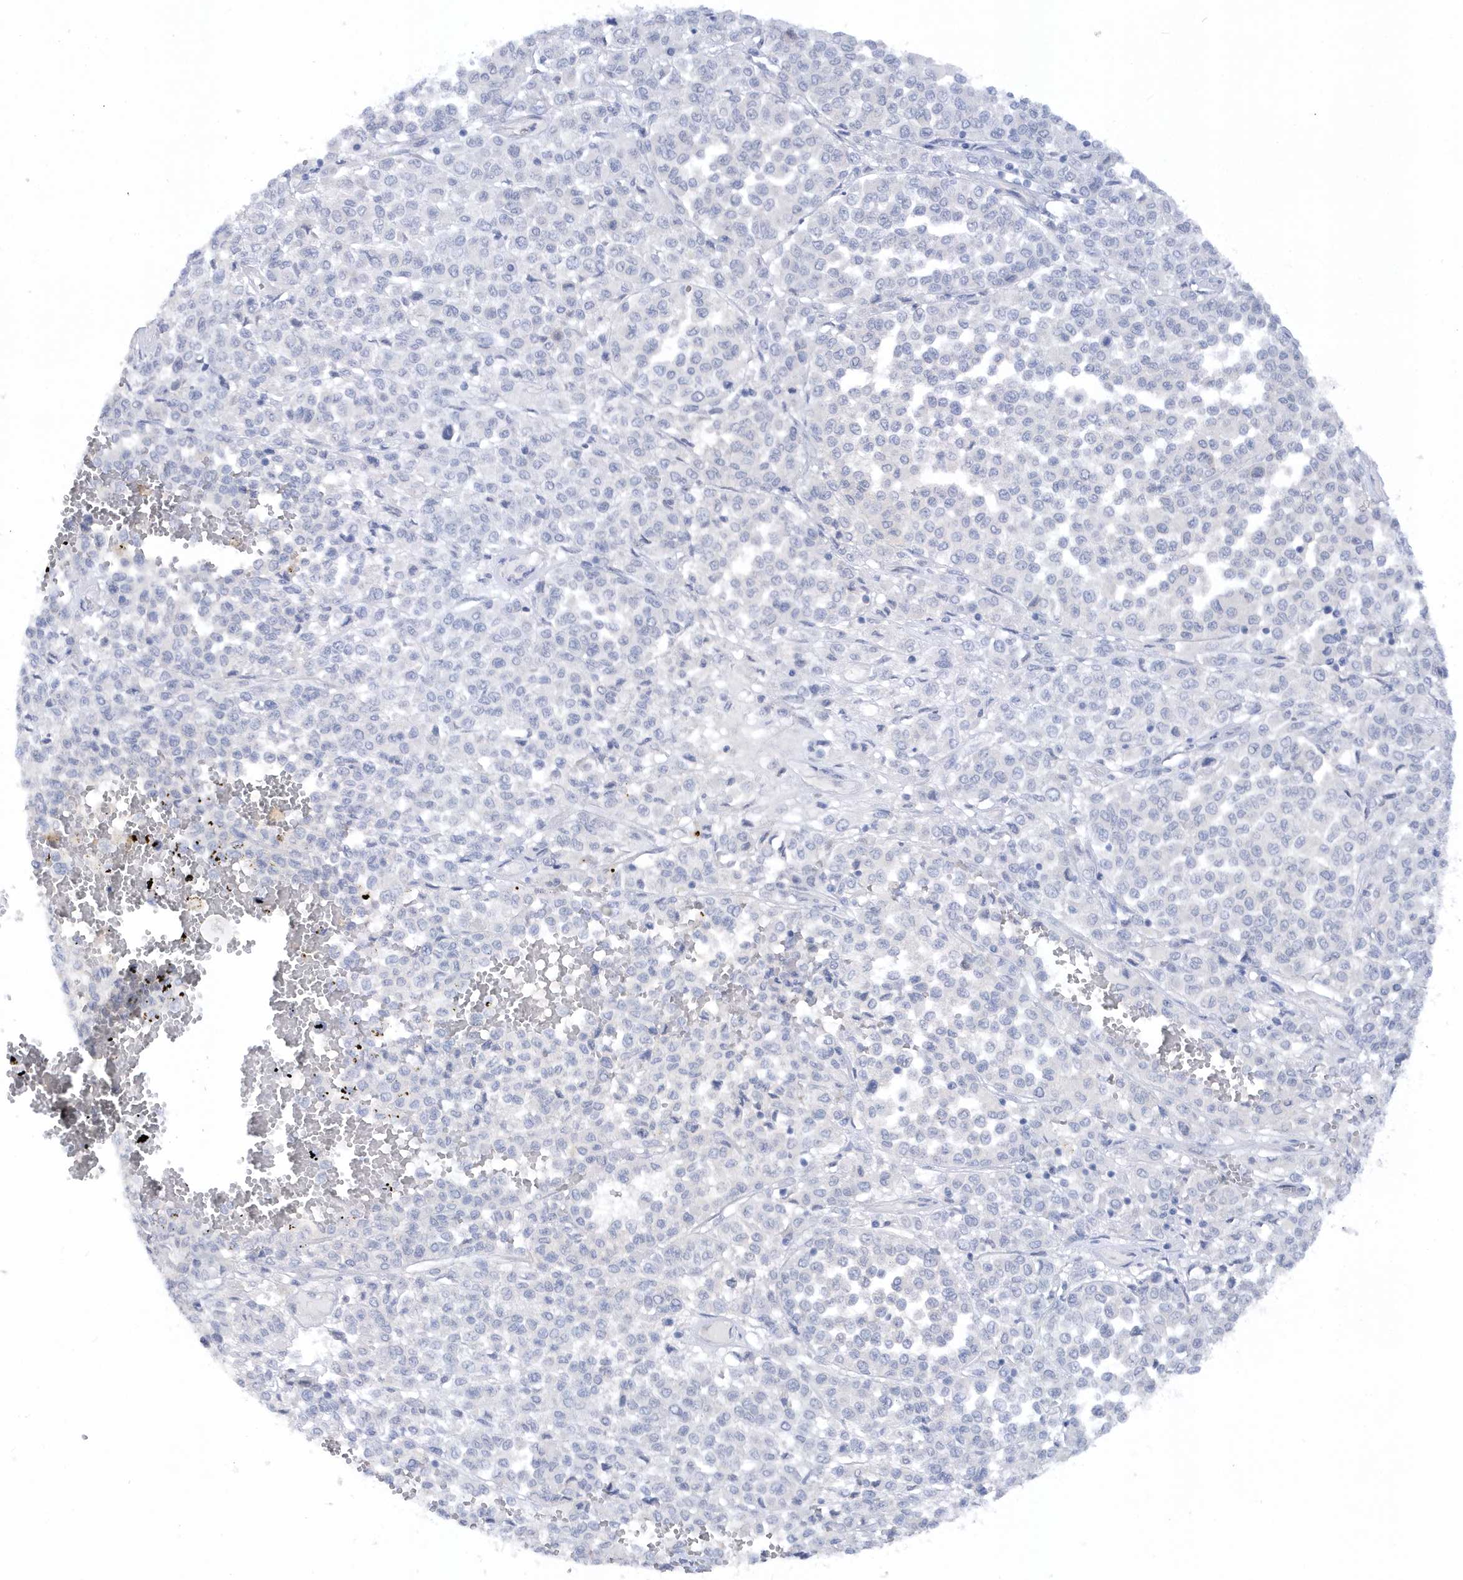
{"staining": {"intensity": "negative", "quantity": "none", "location": "none"}, "tissue": "melanoma", "cell_type": "Tumor cells", "image_type": "cancer", "snomed": [{"axis": "morphology", "description": "Malignant melanoma, Metastatic site"}, {"axis": "topography", "description": "Pancreas"}], "caption": "This is an immunohistochemistry histopathology image of malignant melanoma (metastatic site). There is no positivity in tumor cells.", "gene": "RPE", "patient": {"sex": "female", "age": 30}}